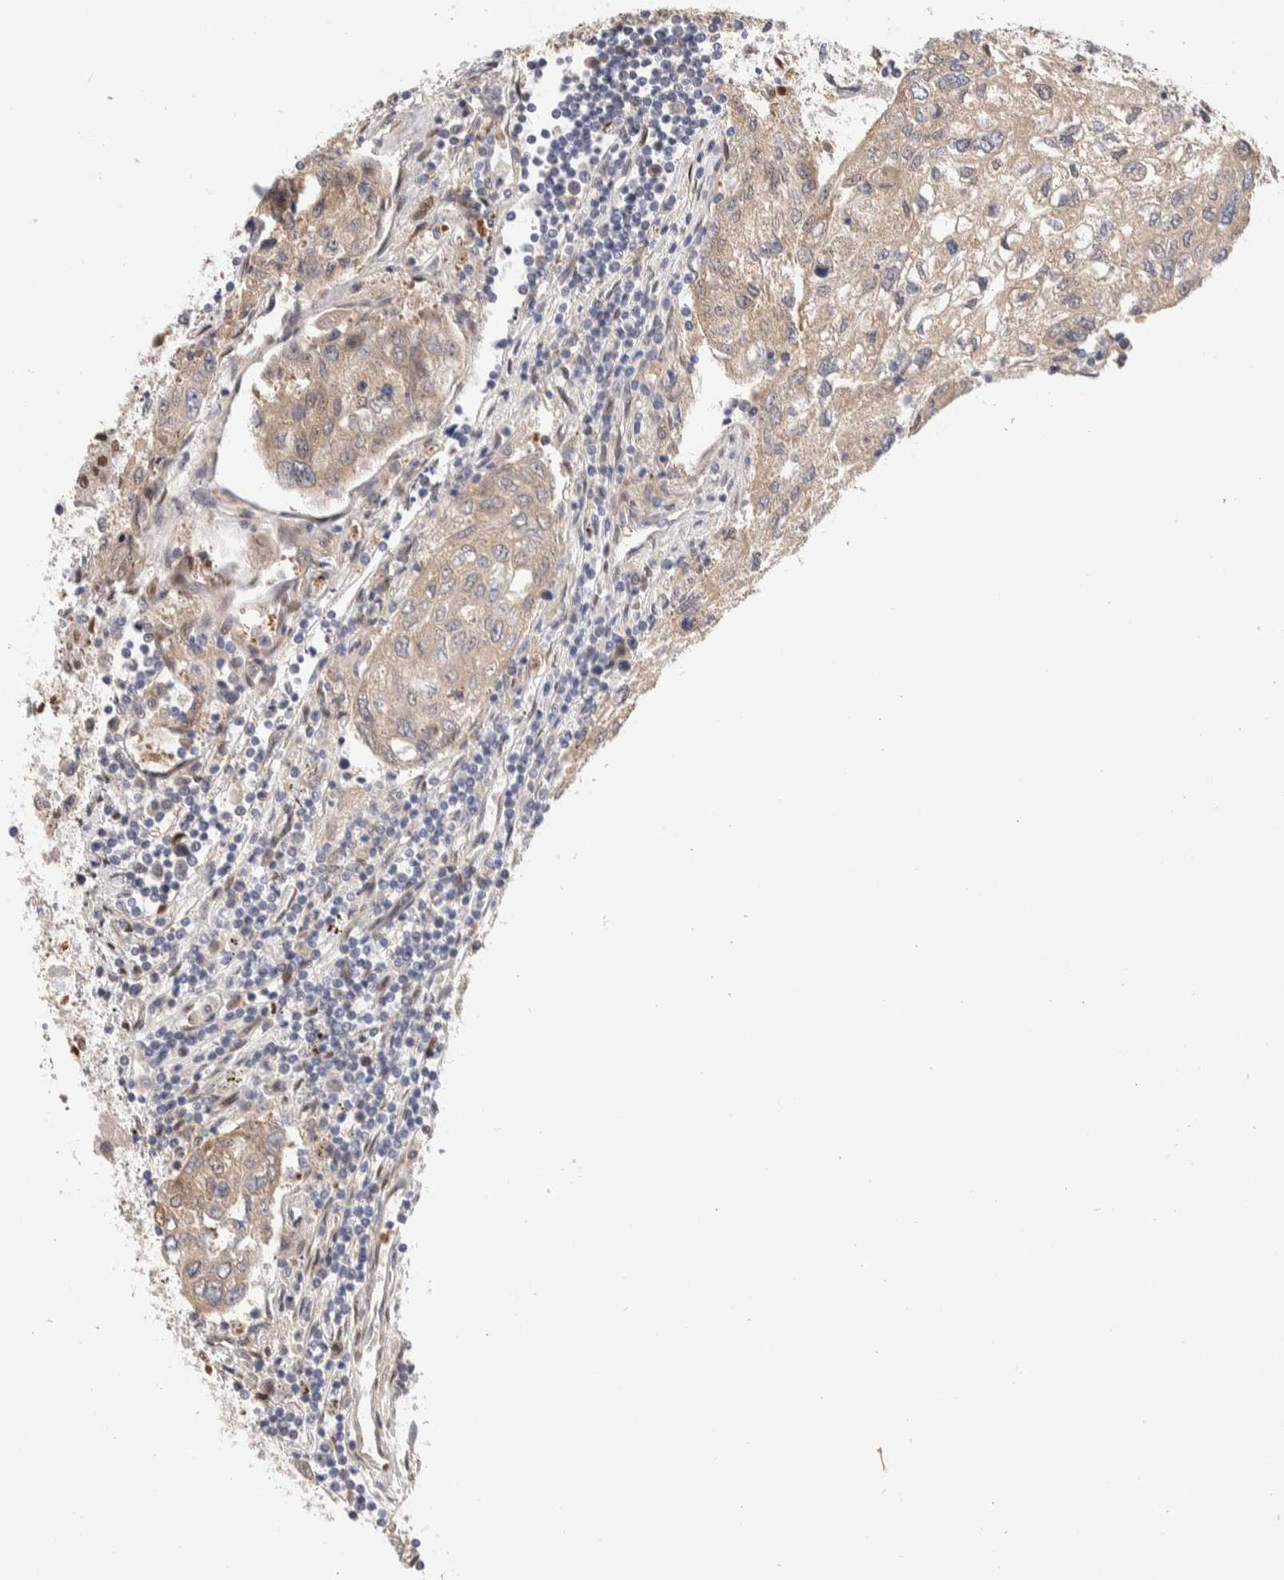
{"staining": {"intensity": "weak", "quantity": ">75%", "location": "cytoplasmic/membranous"}, "tissue": "urothelial cancer", "cell_type": "Tumor cells", "image_type": "cancer", "snomed": [{"axis": "morphology", "description": "Urothelial carcinoma, High grade"}, {"axis": "topography", "description": "Lymph node"}, {"axis": "topography", "description": "Urinary bladder"}], "caption": "Immunohistochemical staining of urothelial carcinoma (high-grade) exhibits weak cytoplasmic/membranous protein positivity in about >75% of tumor cells.", "gene": "NSMAF", "patient": {"sex": "male", "age": 51}}